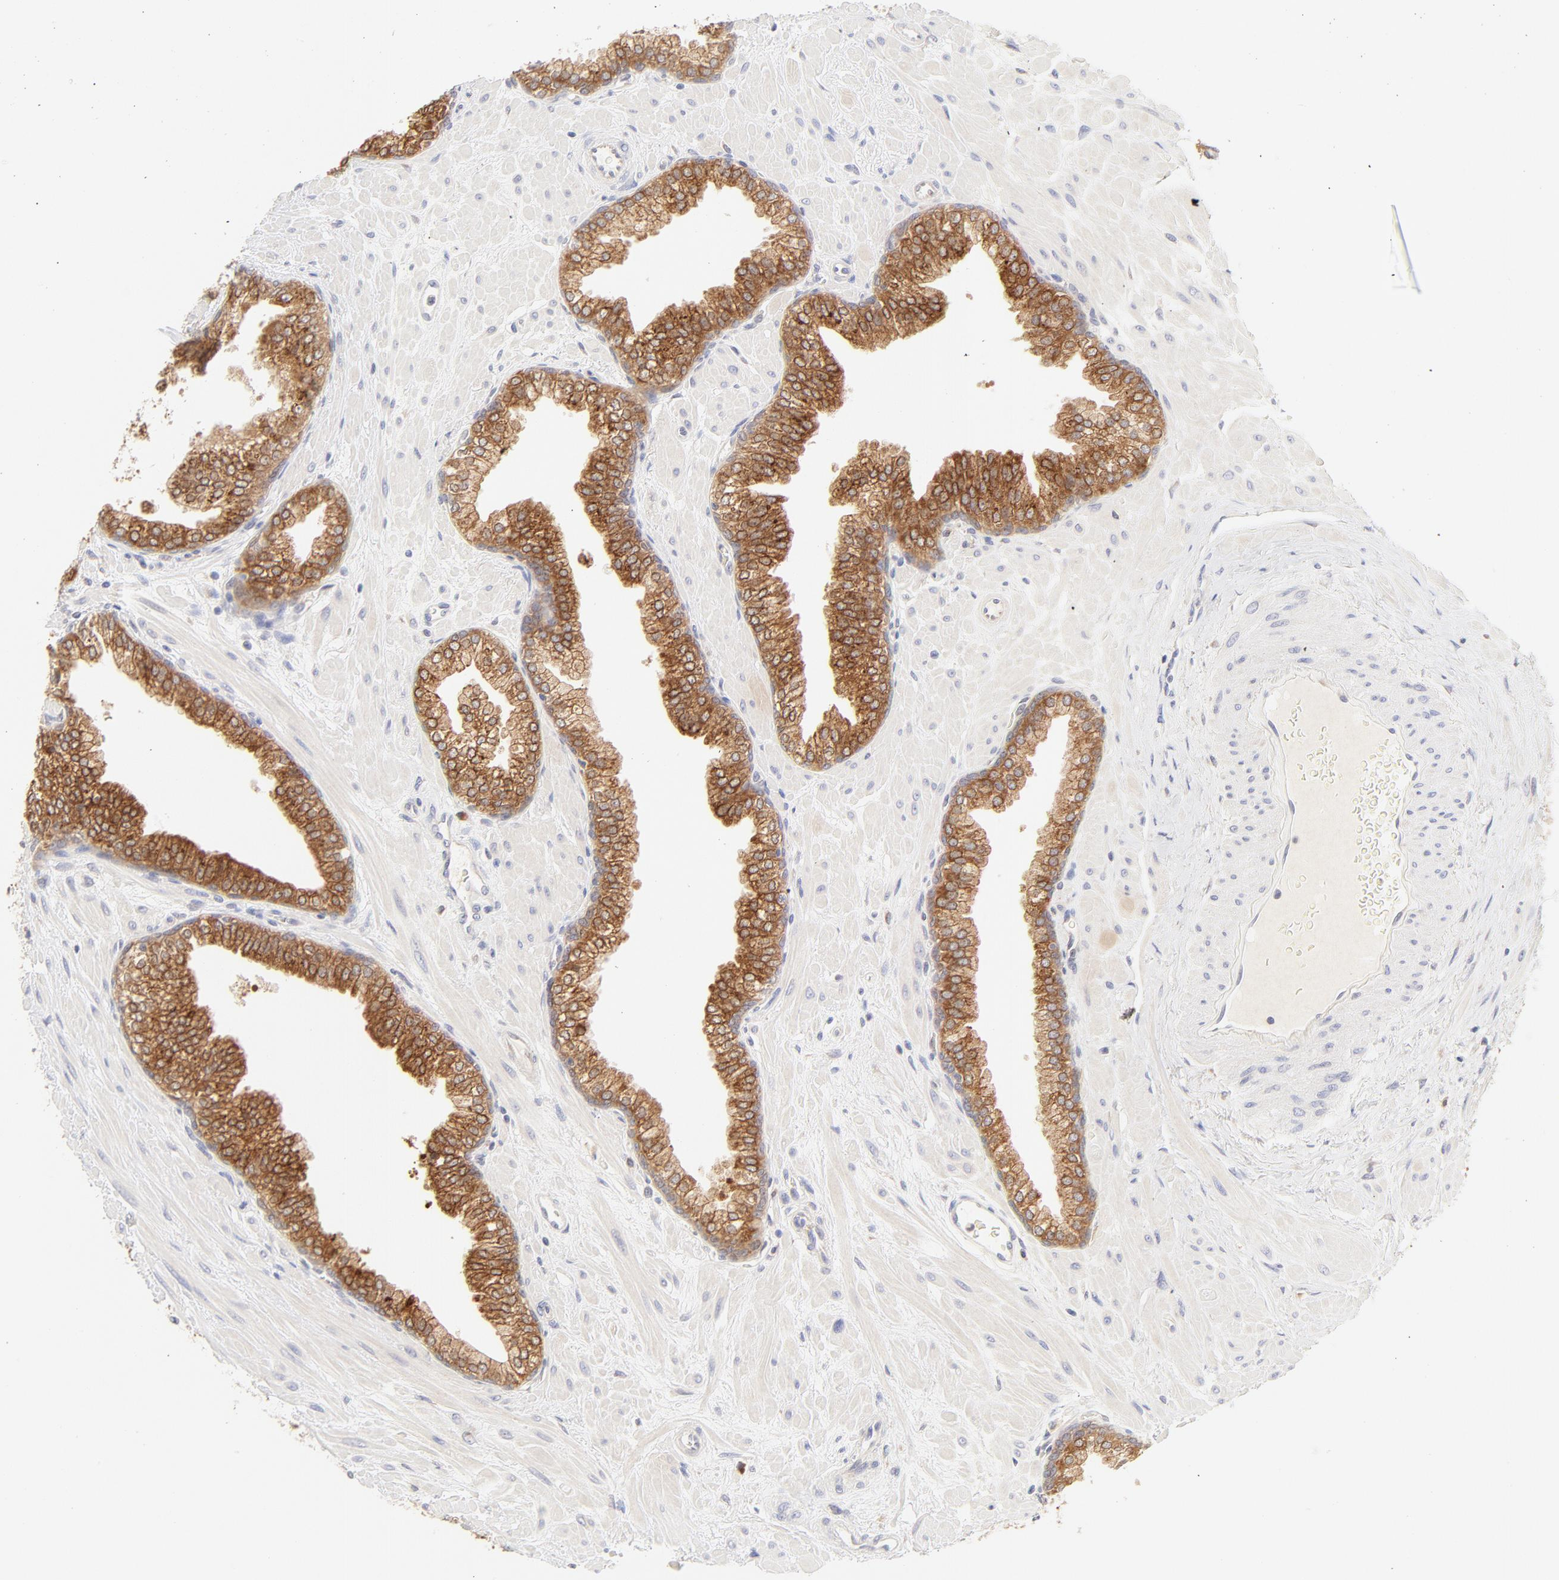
{"staining": {"intensity": "strong", "quantity": ">75%", "location": "cytoplasmic/membranous"}, "tissue": "prostate", "cell_type": "Glandular cells", "image_type": "normal", "snomed": [{"axis": "morphology", "description": "Normal tissue, NOS"}, {"axis": "topography", "description": "Prostate"}], "caption": "Immunohistochemical staining of unremarkable prostate displays >75% levels of strong cytoplasmic/membranous protein positivity in about >75% of glandular cells.", "gene": "RPS6KA1", "patient": {"sex": "male", "age": 60}}